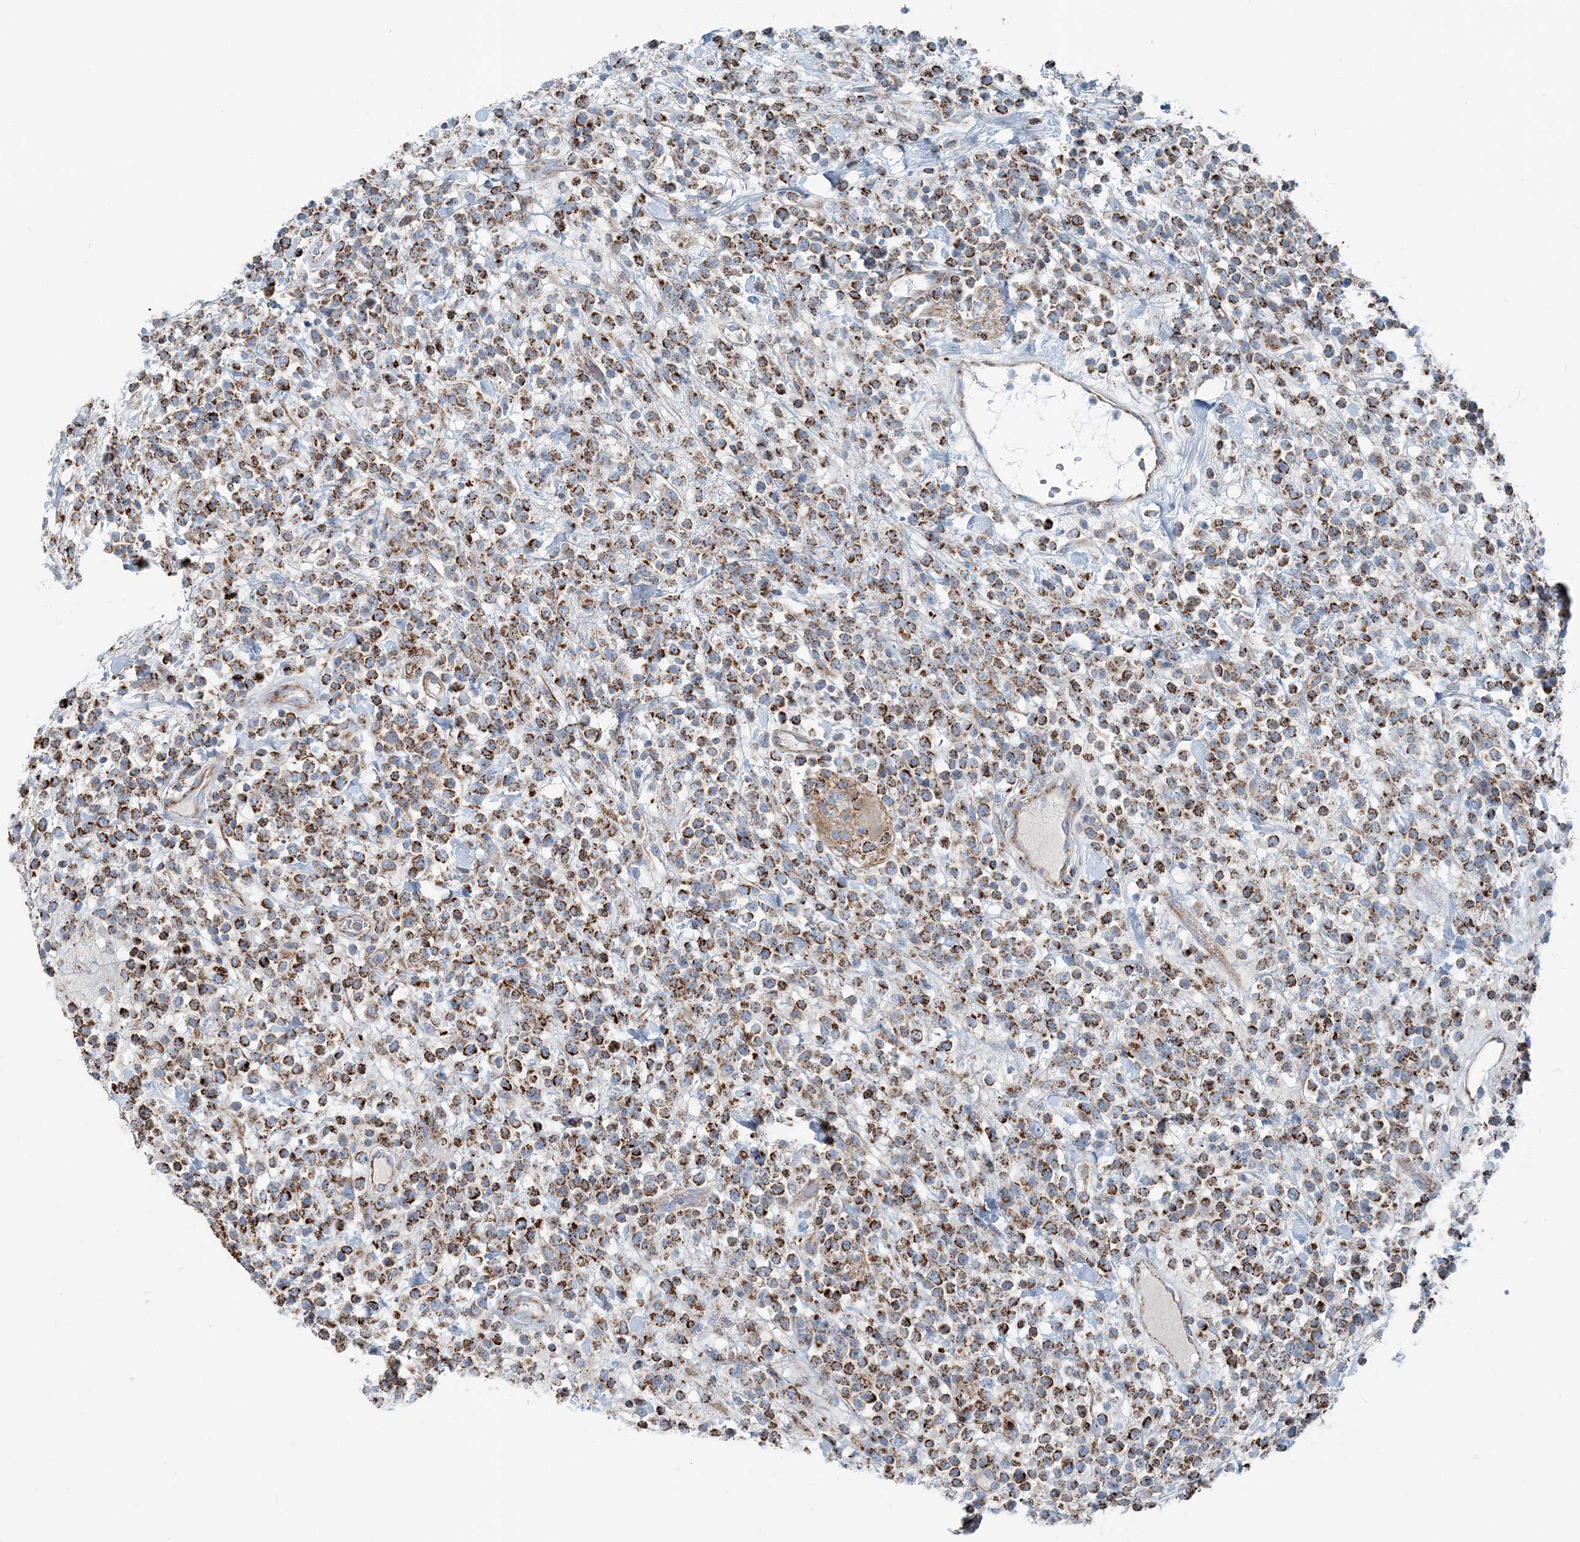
{"staining": {"intensity": "strong", "quantity": "25%-75%", "location": "cytoplasmic/membranous"}, "tissue": "lymphoma", "cell_type": "Tumor cells", "image_type": "cancer", "snomed": [{"axis": "morphology", "description": "Malignant lymphoma, non-Hodgkin's type, High grade"}, {"axis": "topography", "description": "Colon"}], "caption": "Immunohistochemical staining of human lymphoma reveals strong cytoplasmic/membranous protein expression in about 25%-75% of tumor cells.", "gene": "INTU", "patient": {"sex": "female", "age": 53}}